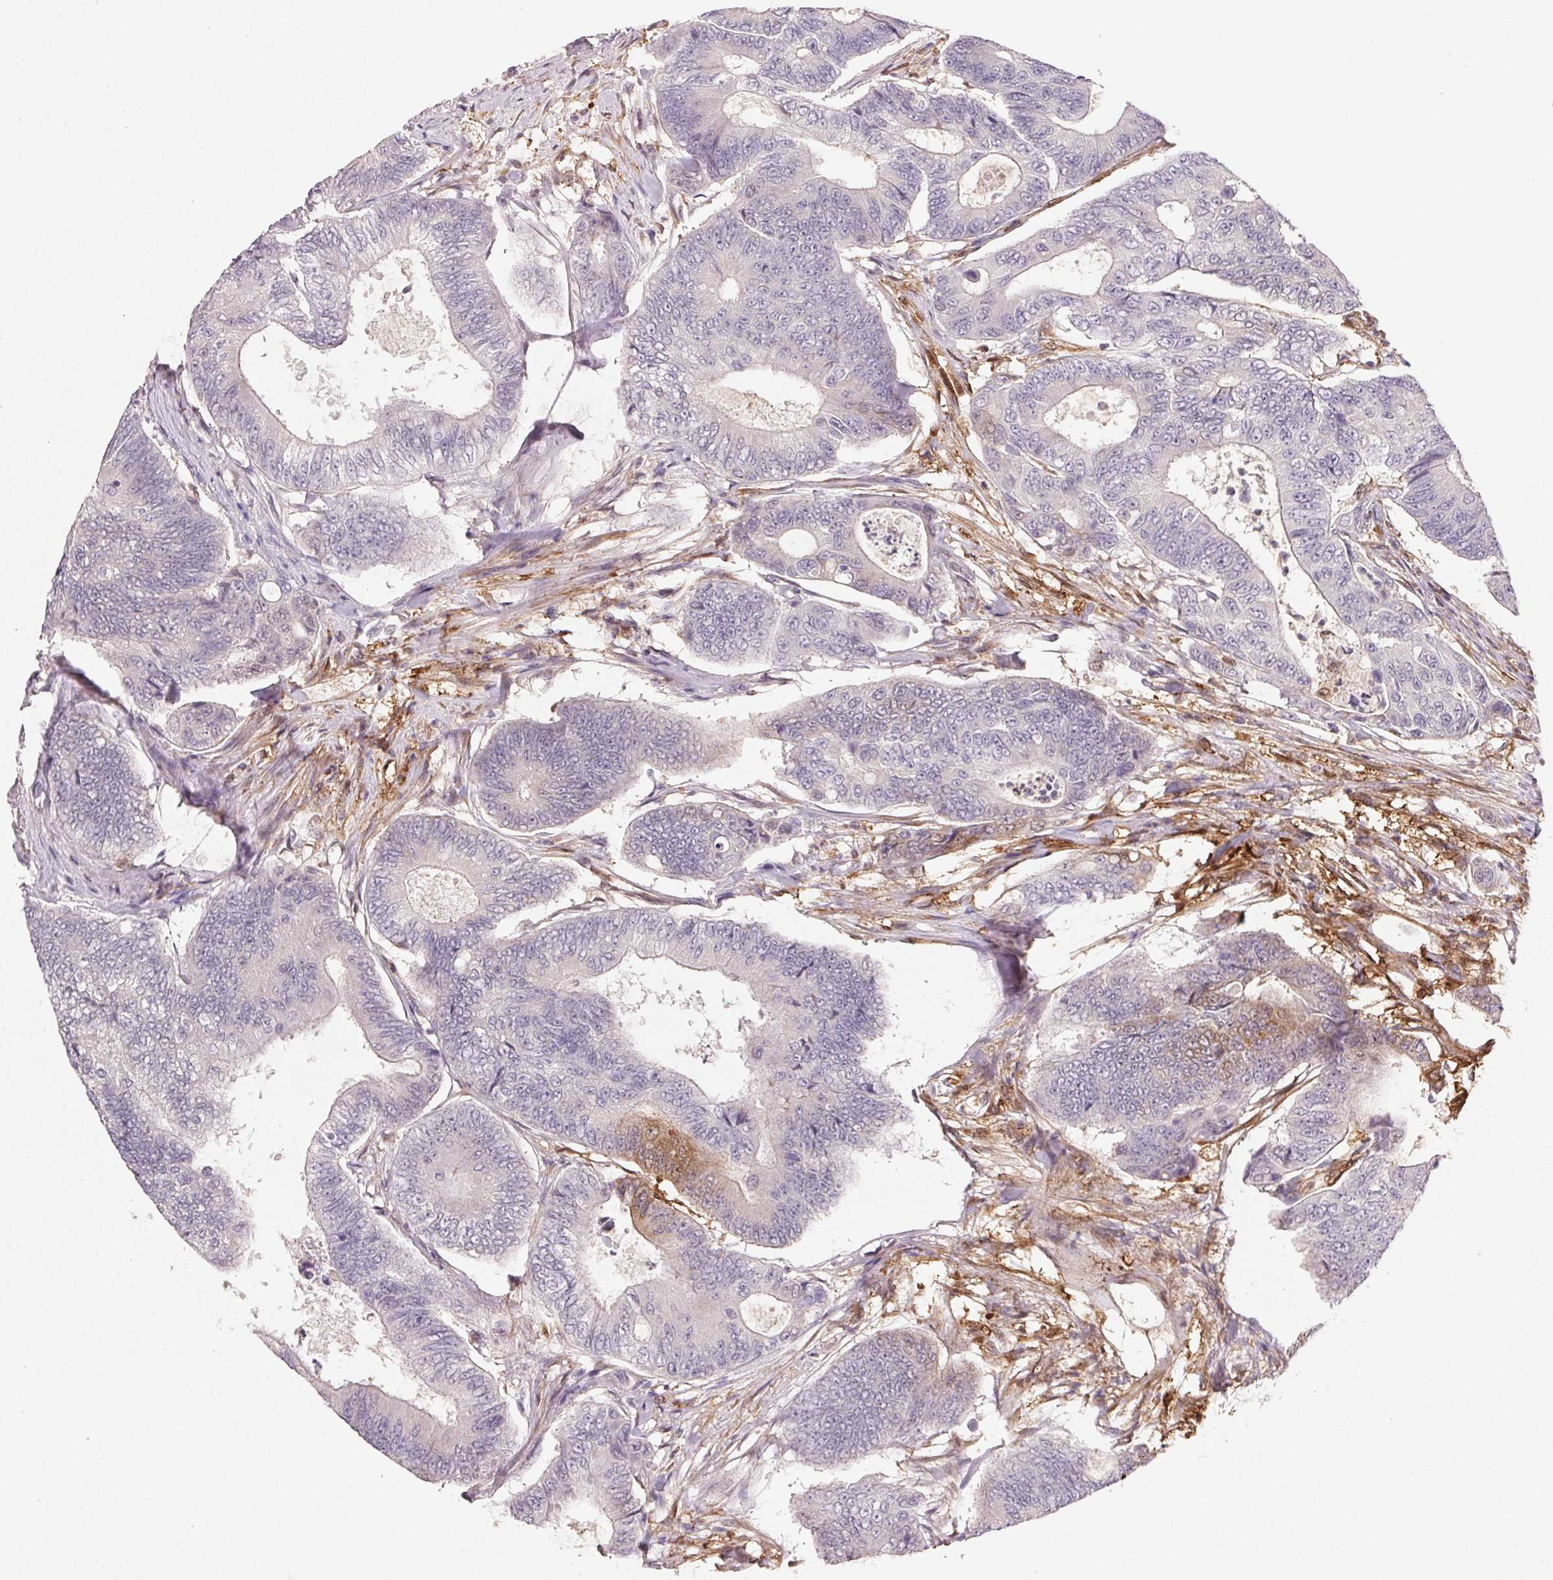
{"staining": {"intensity": "moderate", "quantity": "<25%", "location": "cytoplasmic/membranous"}, "tissue": "colorectal cancer", "cell_type": "Tumor cells", "image_type": "cancer", "snomed": [{"axis": "morphology", "description": "Adenocarcinoma, NOS"}, {"axis": "topography", "description": "Colon"}], "caption": "Brown immunohistochemical staining in colorectal cancer (adenocarcinoma) reveals moderate cytoplasmic/membranous staining in approximately <25% of tumor cells. (IHC, brightfield microscopy, high magnification).", "gene": "GBP1", "patient": {"sex": "female", "age": 48}}